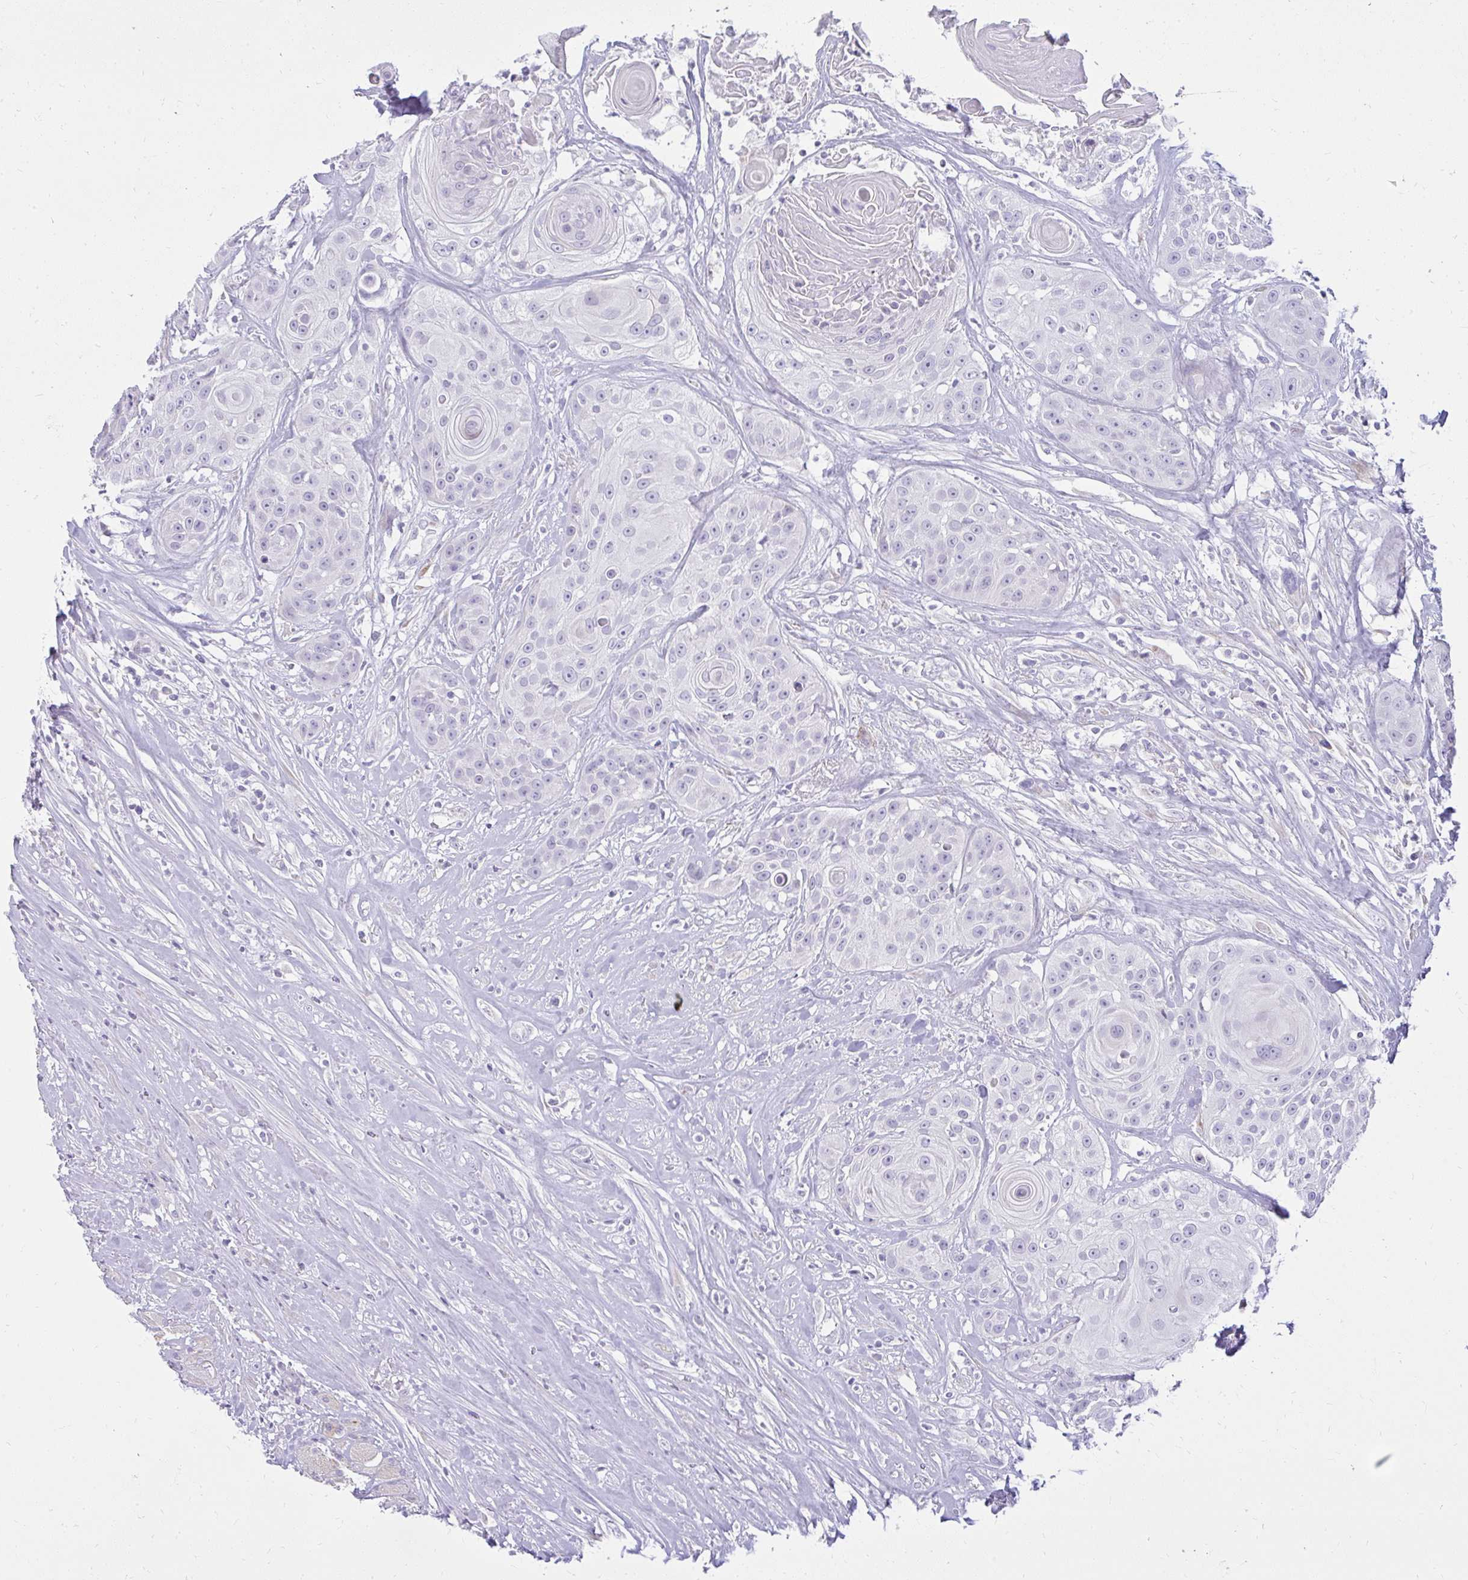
{"staining": {"intensity": "negative", "quantity": "none", "location": "none"}, "tissue": "head and neck cancer", "cell_type": "Tumor cells", "image_type": "cancer", "snomed": [{"axis": "morphology", "description": "Squamous cell carcinoma, NOS"}, {"axis": "topography", "description": "Head-Neck"}], "caption": "Immunohistochemistry (IHC) of human head and neck cancer reveals no expression in tumor cells. (DAB (3,3'-diaminobenzidine) immunohistochemistry (IHC) with hematoxylin counter stain).", "gene": "PRAP1", "patient": {"sex": "male", "age": 83}}